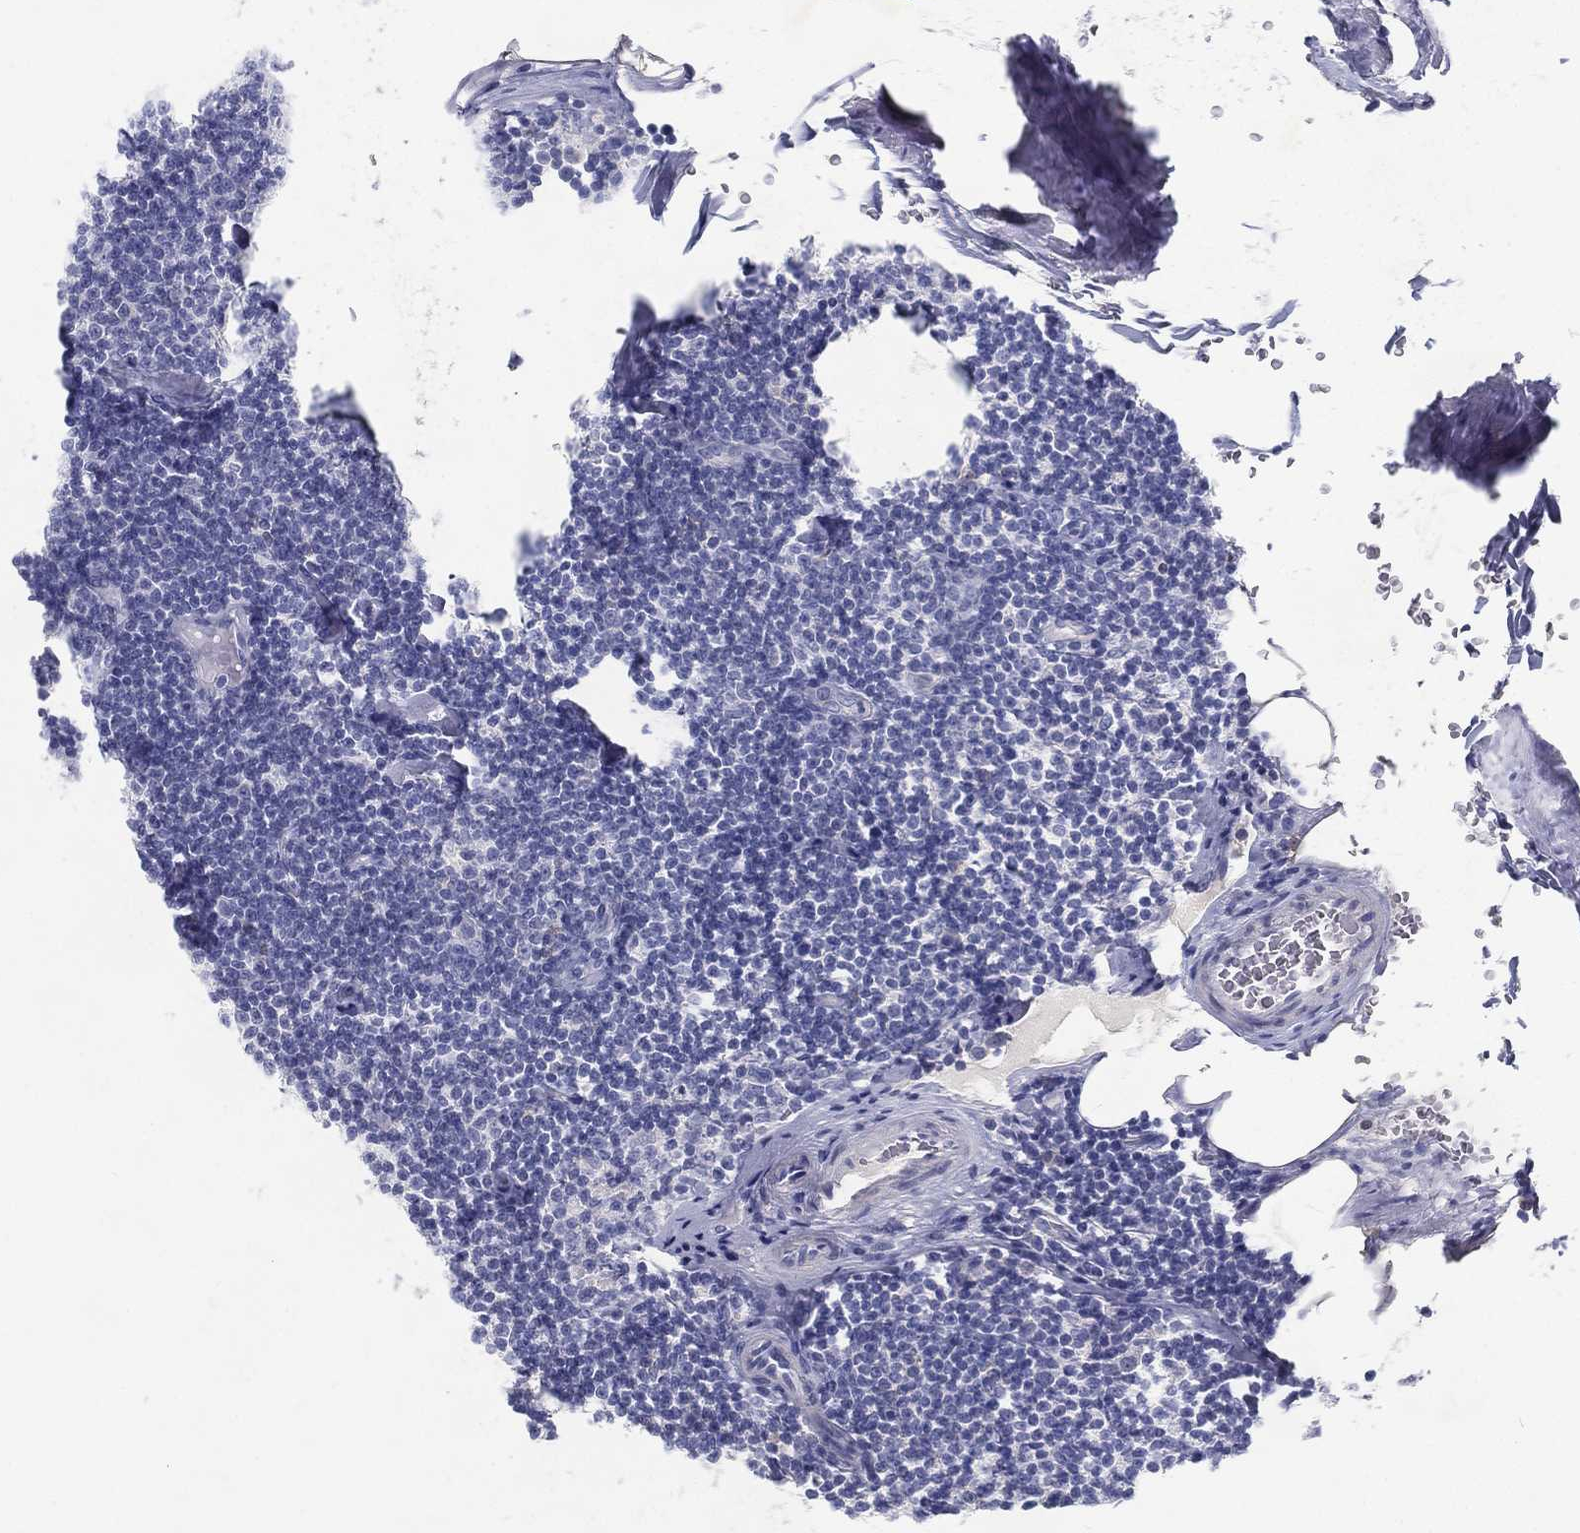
{"staining": {"intensity": "negative", "quantity": "none", "location": "none"}, "tissue": "lymphoma", "cell_type": "Tumor cells", "image_type": "cancer", "snomed": [{"axis": "morphology", "description": "Malignant lymphoma, non-Hodgkin's type, Low grade"}, {"axis": "topography", "description": "Lymph node"}], "caption": "Immunohistochemistry histopathology image of neoplastic tissue: lymphoma stained with DAB (3,3'-diaminobenzidine) reveals no significant protein expression in tumor cells.", "gene": "RGS13", "patient": {"sex": "male", "age": 81}}